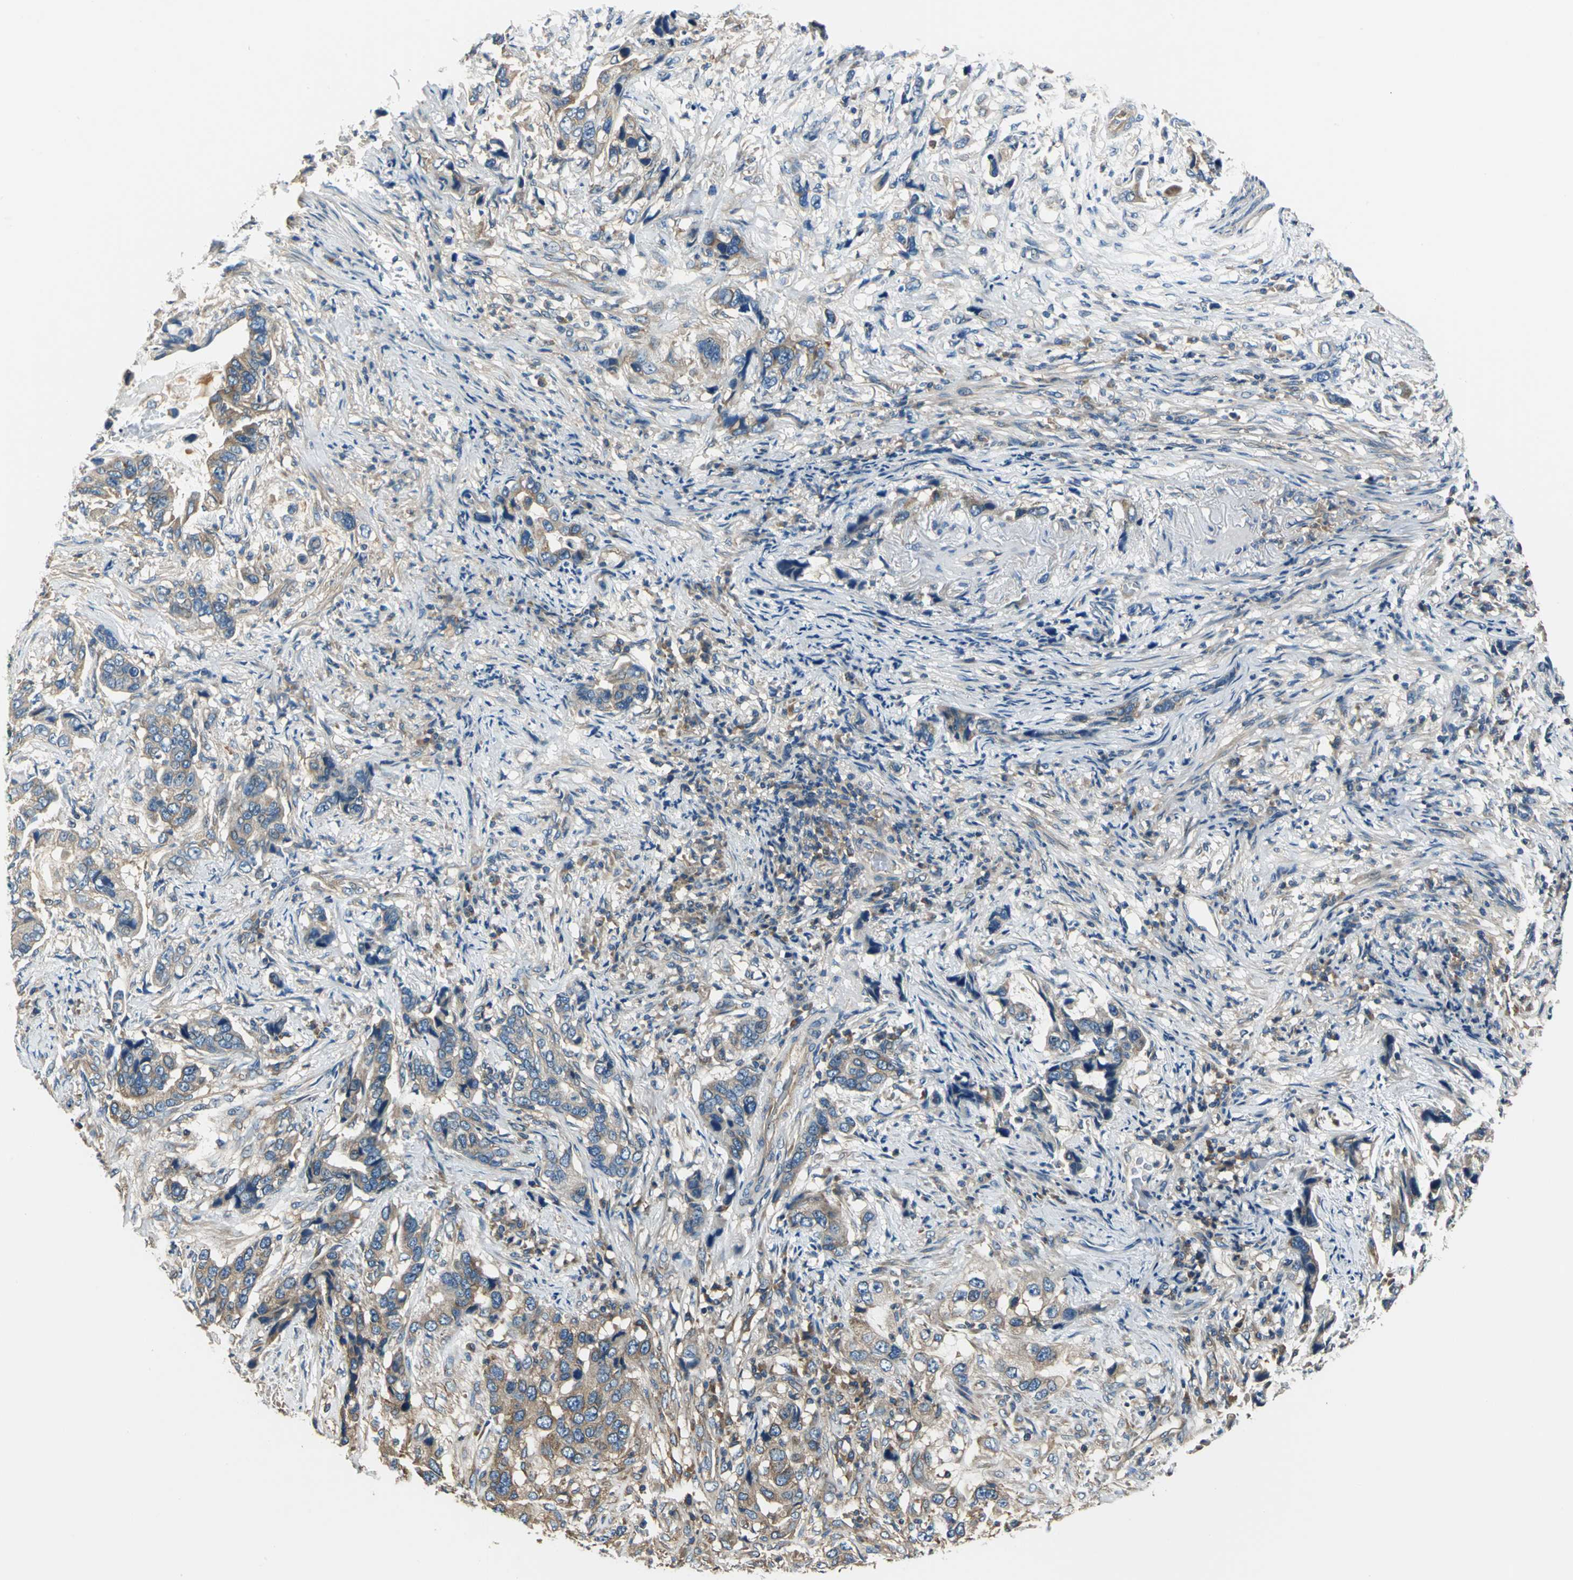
{"staining": {"intensity": "weak", "quantity": ">75%", "location": "cytoplasmic/membranous"}, "tissue": "stomach cancer", "cell_type": "Tumor cells", "image_type": "cancer", "snomed": [{"axis": "morphology", "description": "Adenocarcinoma, NOS"}, {"axis": "topography", "description": "Stomach, lower"}], "caption": "Immunohistochemistry of stomach adenocarcinoma reveals low levels of weak cytoplasmic/membranous expression in about >75% of tumor cells. (DAB = brown stain, brightfield microscopy at high magnification).", "gene": "DDX3Y", "patient": {"sex": "female", "age": 93}}